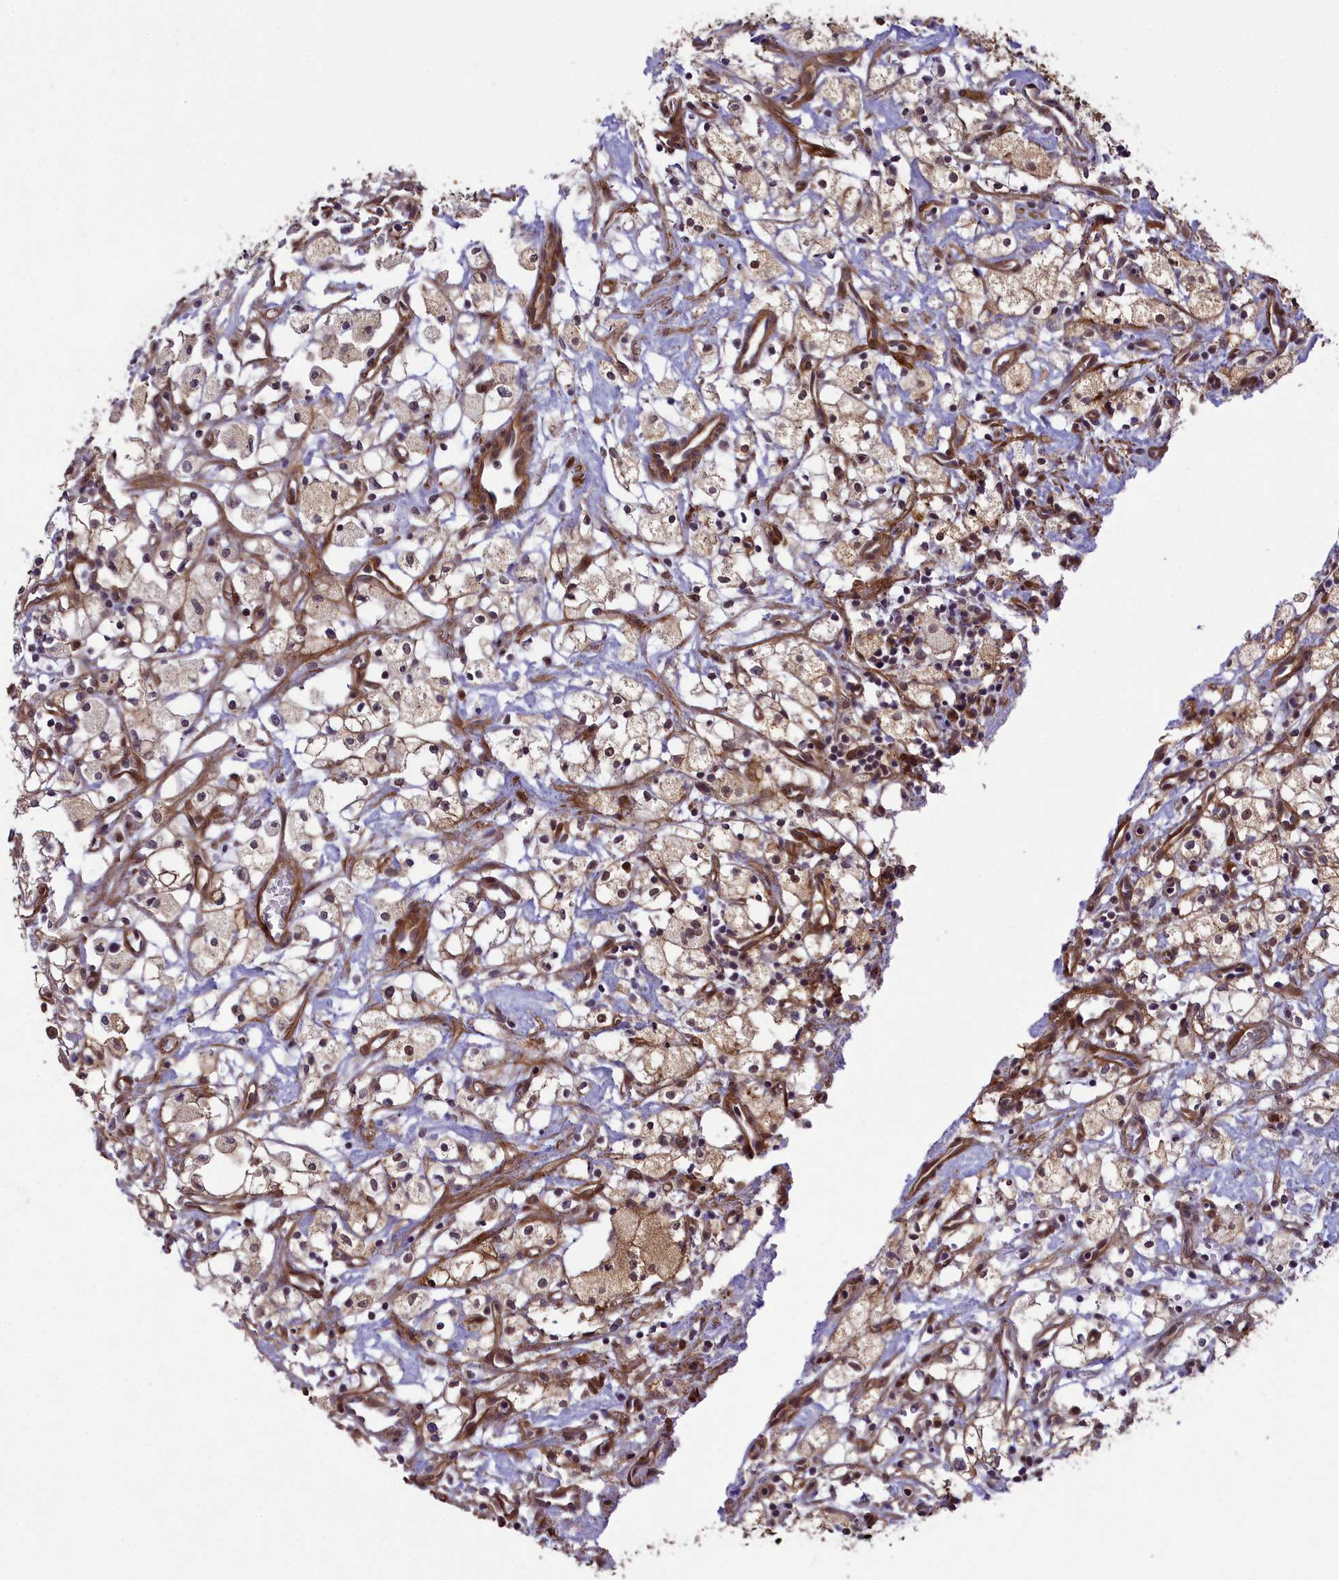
{"staining": {"intensity": "moderate", "quantity": ">75%", "location": "cytoplasmic/membranous,nuclear"}, "tissue": "renal cancer", "cell_type": "Tumor cells", "image_type": "cancer", "snomed": [{"axis": "morphology", "description": "Adenocarcinoma, NOS"}, {"axis": "topography", "description": "Kidney"}], "caption": "The image reveals a brown stain indicating the presence of a protein in the cytoplasmic/membranous and nuclear of tumor cells in renal cancer (adenocarcinoma). (DAB = brown stain, brightfield microscopy at high magnification).", "gene": "TNS1", "patient": {"sex": "male", "age": 59}}